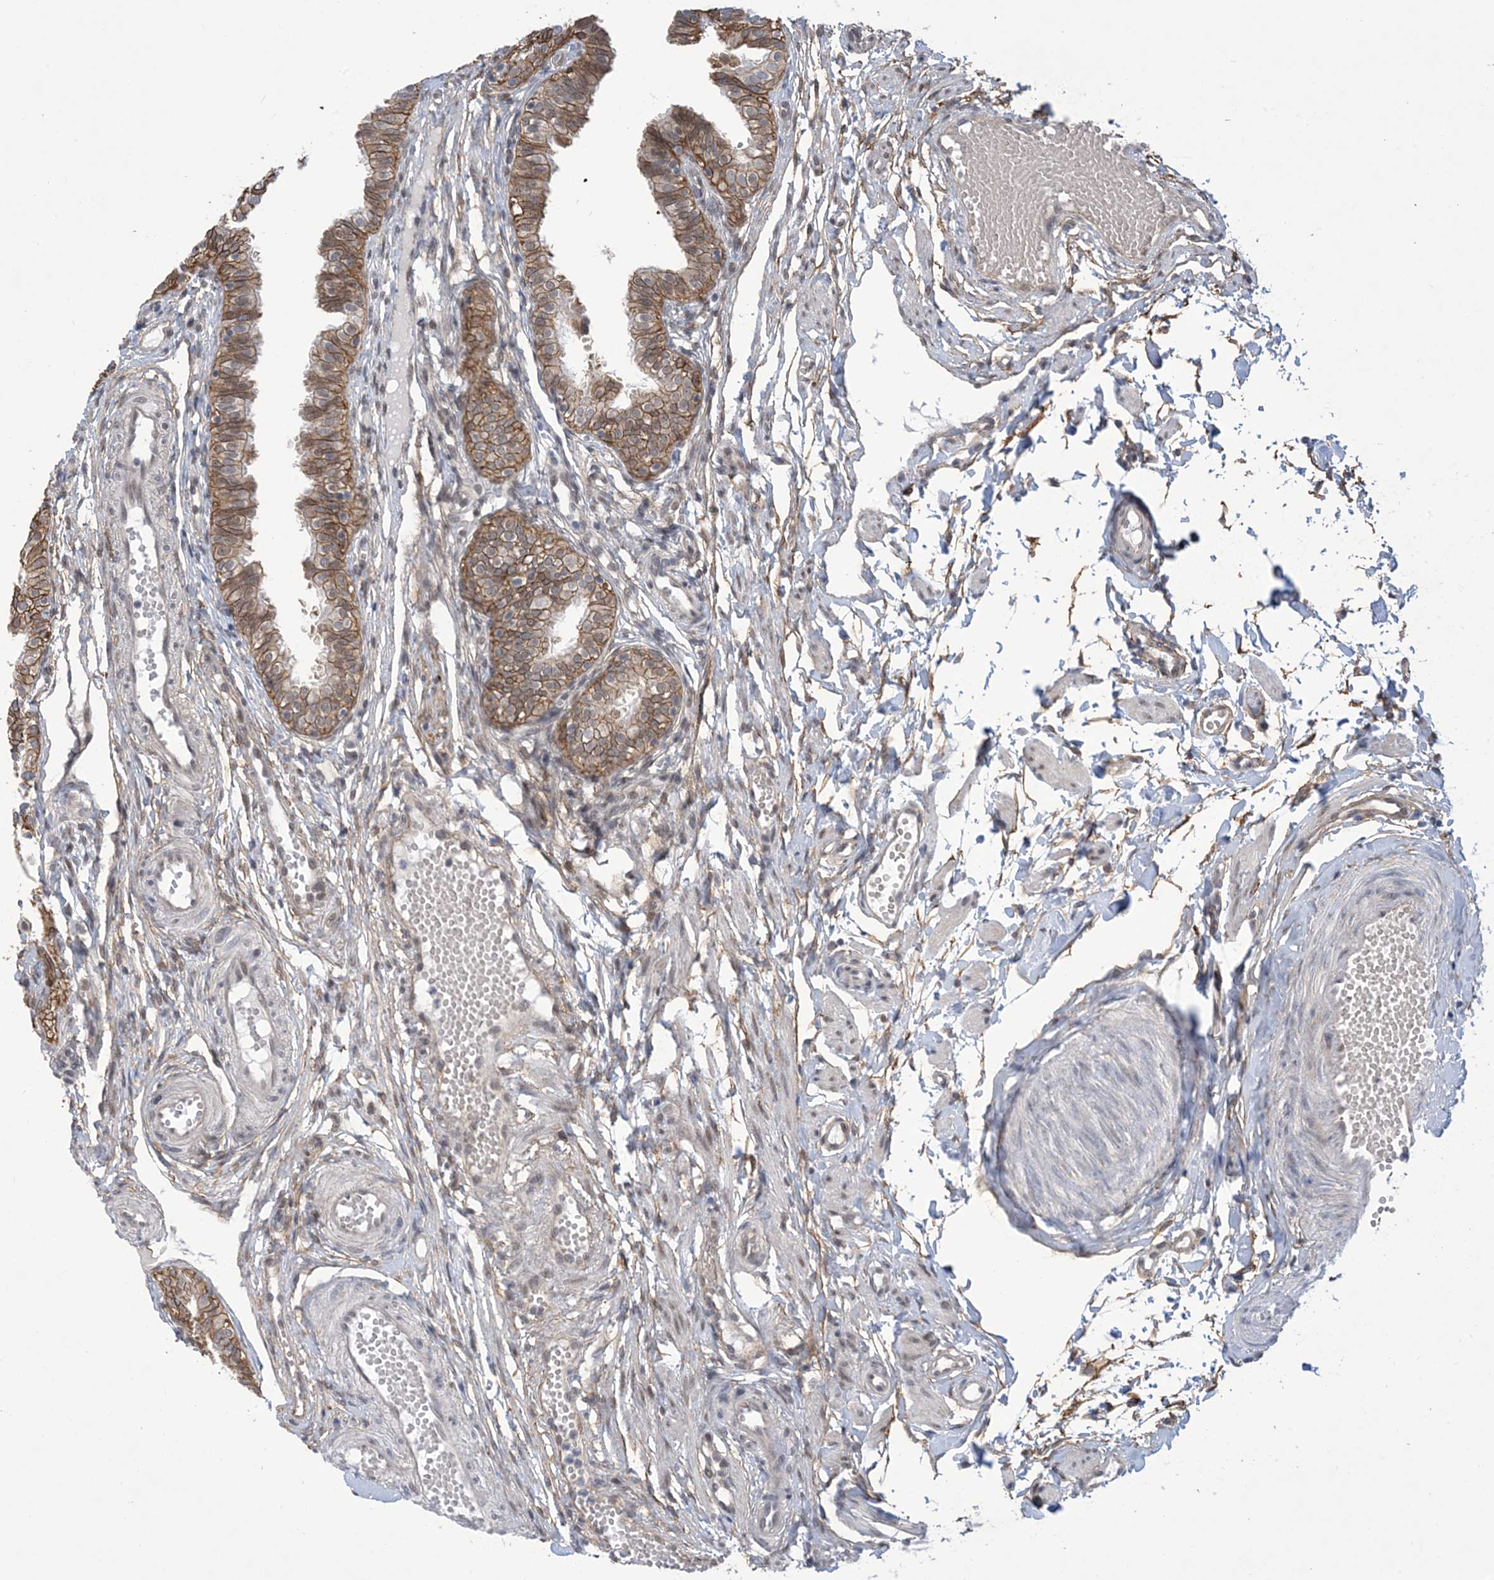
{"staining": {"intensity": "moderate", "quantity": ">75%", "location": "cytoplasmic/membranous,nuclear"}, "tissue": "fallopian tube", "cell_type": "Glandular cells", "image_type": "normal", "snomed": [{"axis": "morphology", "description": "Normal tissue, NOS"}, {"axis": "topography", "description": "Fallopian tube"}], "caption": "Protein expression analysis of unremarkable human fallopian tube reveals moderate cytoplasmic/membranous,nuclear positivity in about >75% of glandular cells. (DAB IHC with brightfield microscopy, high magnification).", "gene": "ZNF8", "patient": {"sex": "female", "age": 35}}